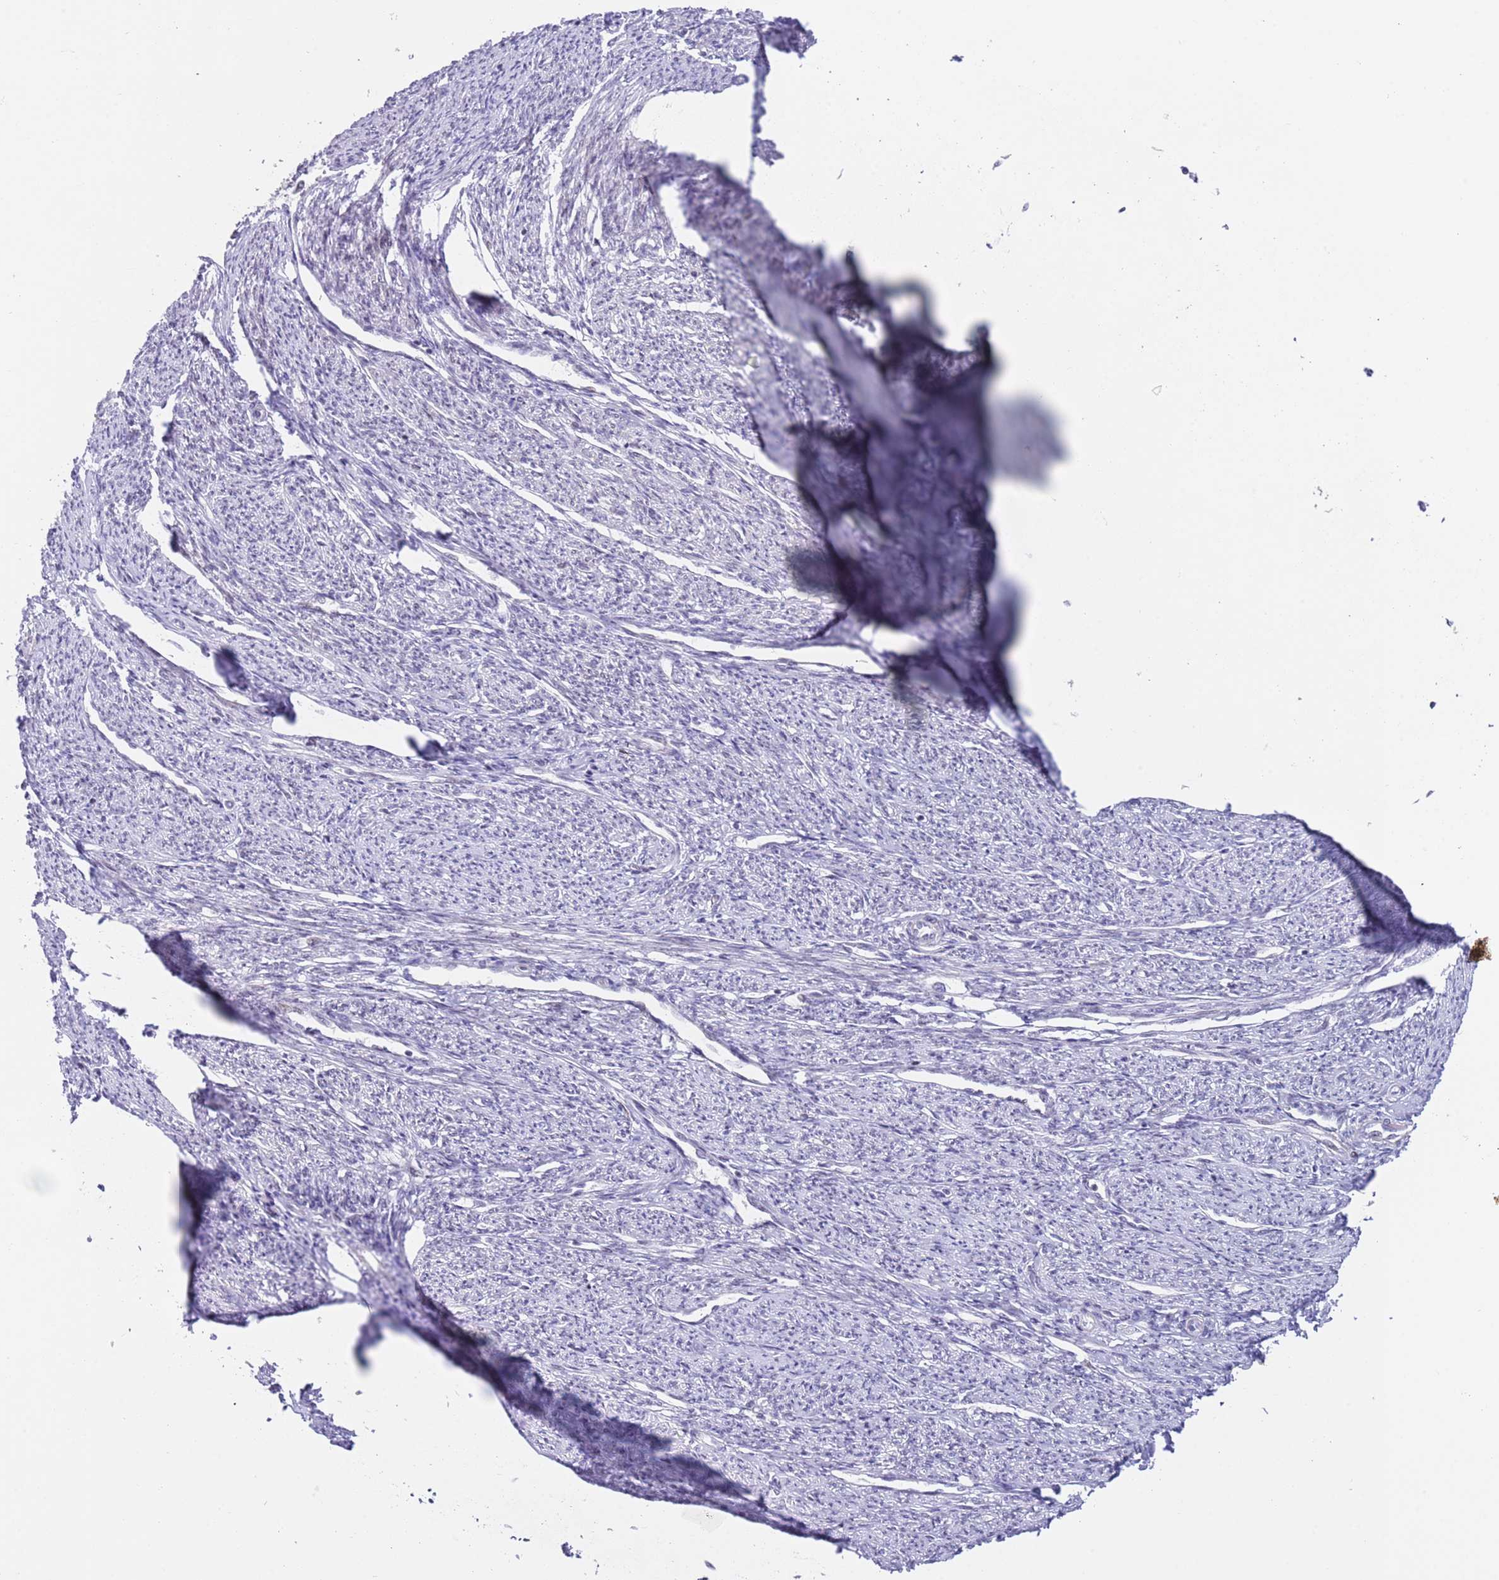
{"staining": {"intensity": "moderate", "quantity": "25%-75%", "location": "cytoplasmic/membranous"}, "tissue": "smooth muscle", "cell_type": "Smooth muscle cells", "image_type": "normal", "snomed": [{"axis": "morphology", "description": "Normal tissue, NOS"}, {"axis": "topography", "description": "Smooth muscle"}, {"axis": "topography", "description": "Uterus"}], "caption": "Immunohistochemical staining of benign human smooth muscle exhibits medium levels of moderate cytoplasmic/membranous staining in approximately 25%-75% of smooth muscle cells.", "gene": "ZNF382", "patient": {"sex": "female", "age": 59}}